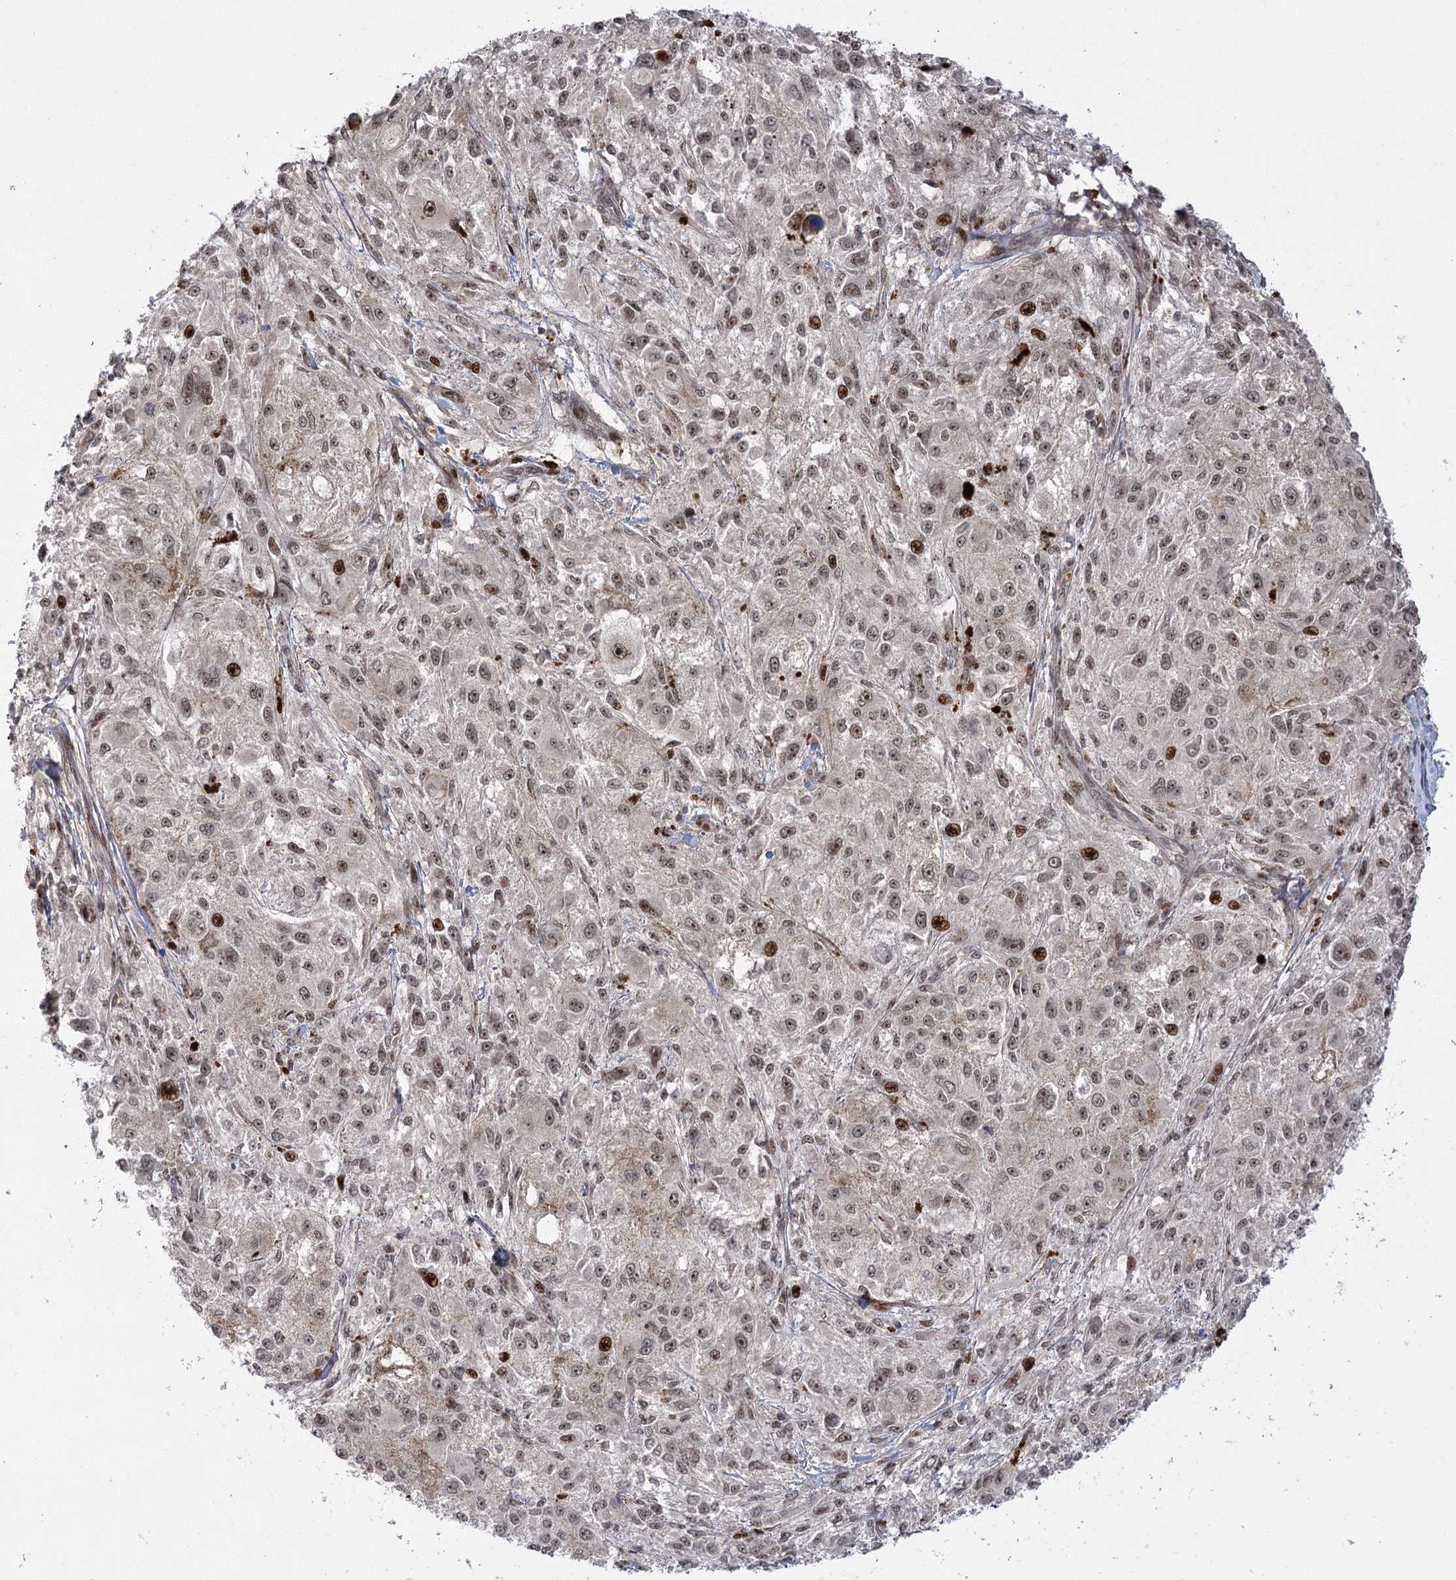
{"staining": {"intensity": "strong", "quantity": "<25%", "location": "nuclear"}, "tissue": "melanoma", "cell_type": "Tumor cells", "image_type": "cancer", "snomed": [{"axis": "morphology", "description": "Necrosis, NOS"}, {"axis": "morphology", "description": "Malignant melanoma, NOS"}, {"axis": "topography", "description": "Skin"}], "caption": "Approximately <25% of tumor cells in malignant melanoma display strong nuclear protein expression as visualized by brown immunohistochemical staining.", "gene": "HELQ", "patient": {"sex": "female", "age": 87}}